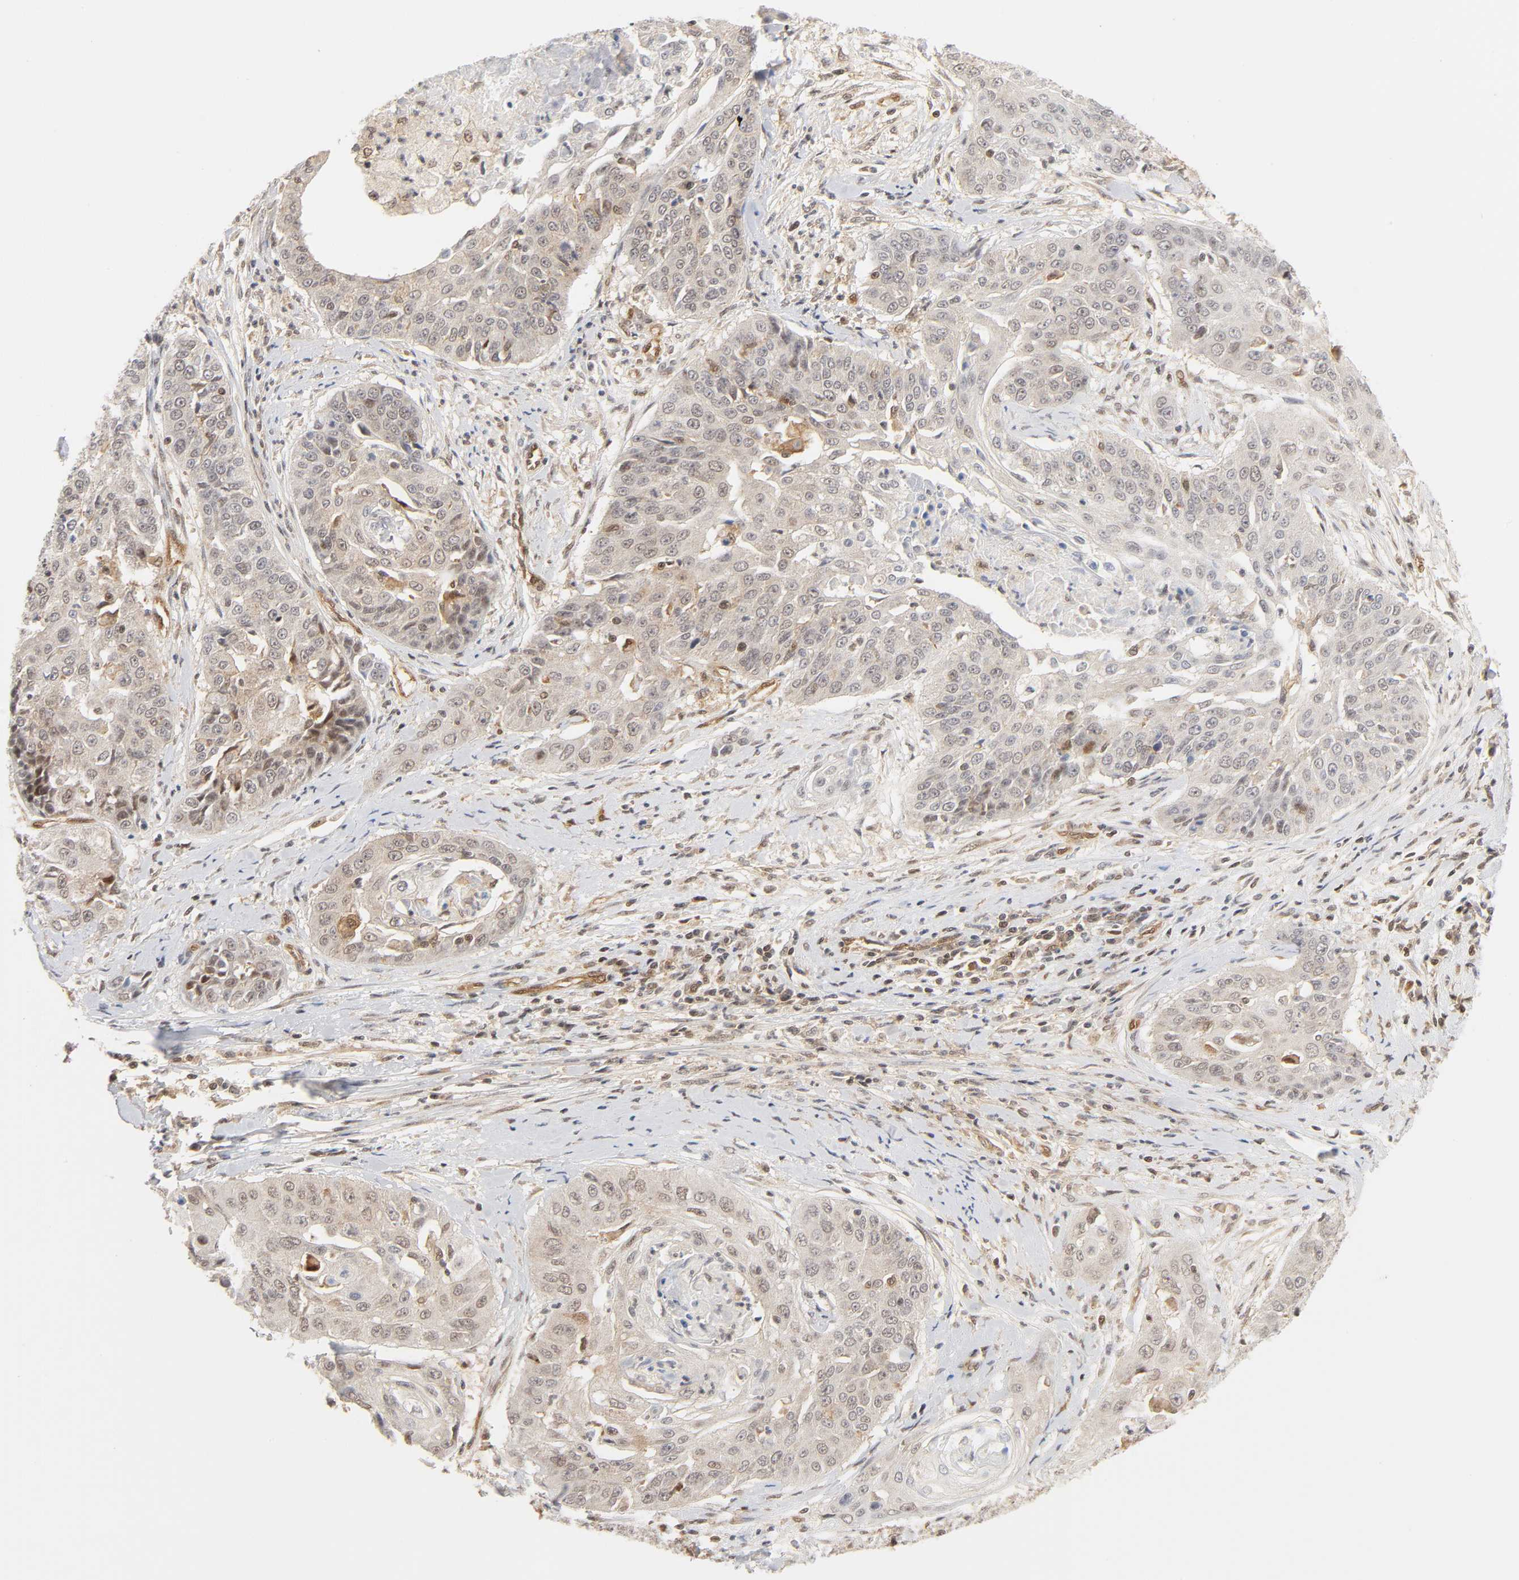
{"staining": {"intensity": "weak", "quantity": ">75%", "location": "cytoplasmic/membranous,nuclear"}, "tissue": "cervical cancer", "cell_type": "Tumor cells", "image_type": "cancer", "snomed": [{"axis": "morphology", "description": "Squamous cell carcinoma, NOS"}, {"axis": "topography", "description": "Cervix"}], "caption": "Protein staining of cervical cancer tissue reveals weak cytoplasmic/membranous and nuclear staining in approximately >75% of tumor cells.", "gene": "CDC37", "patient": {"sex": "female", "age": 64}}